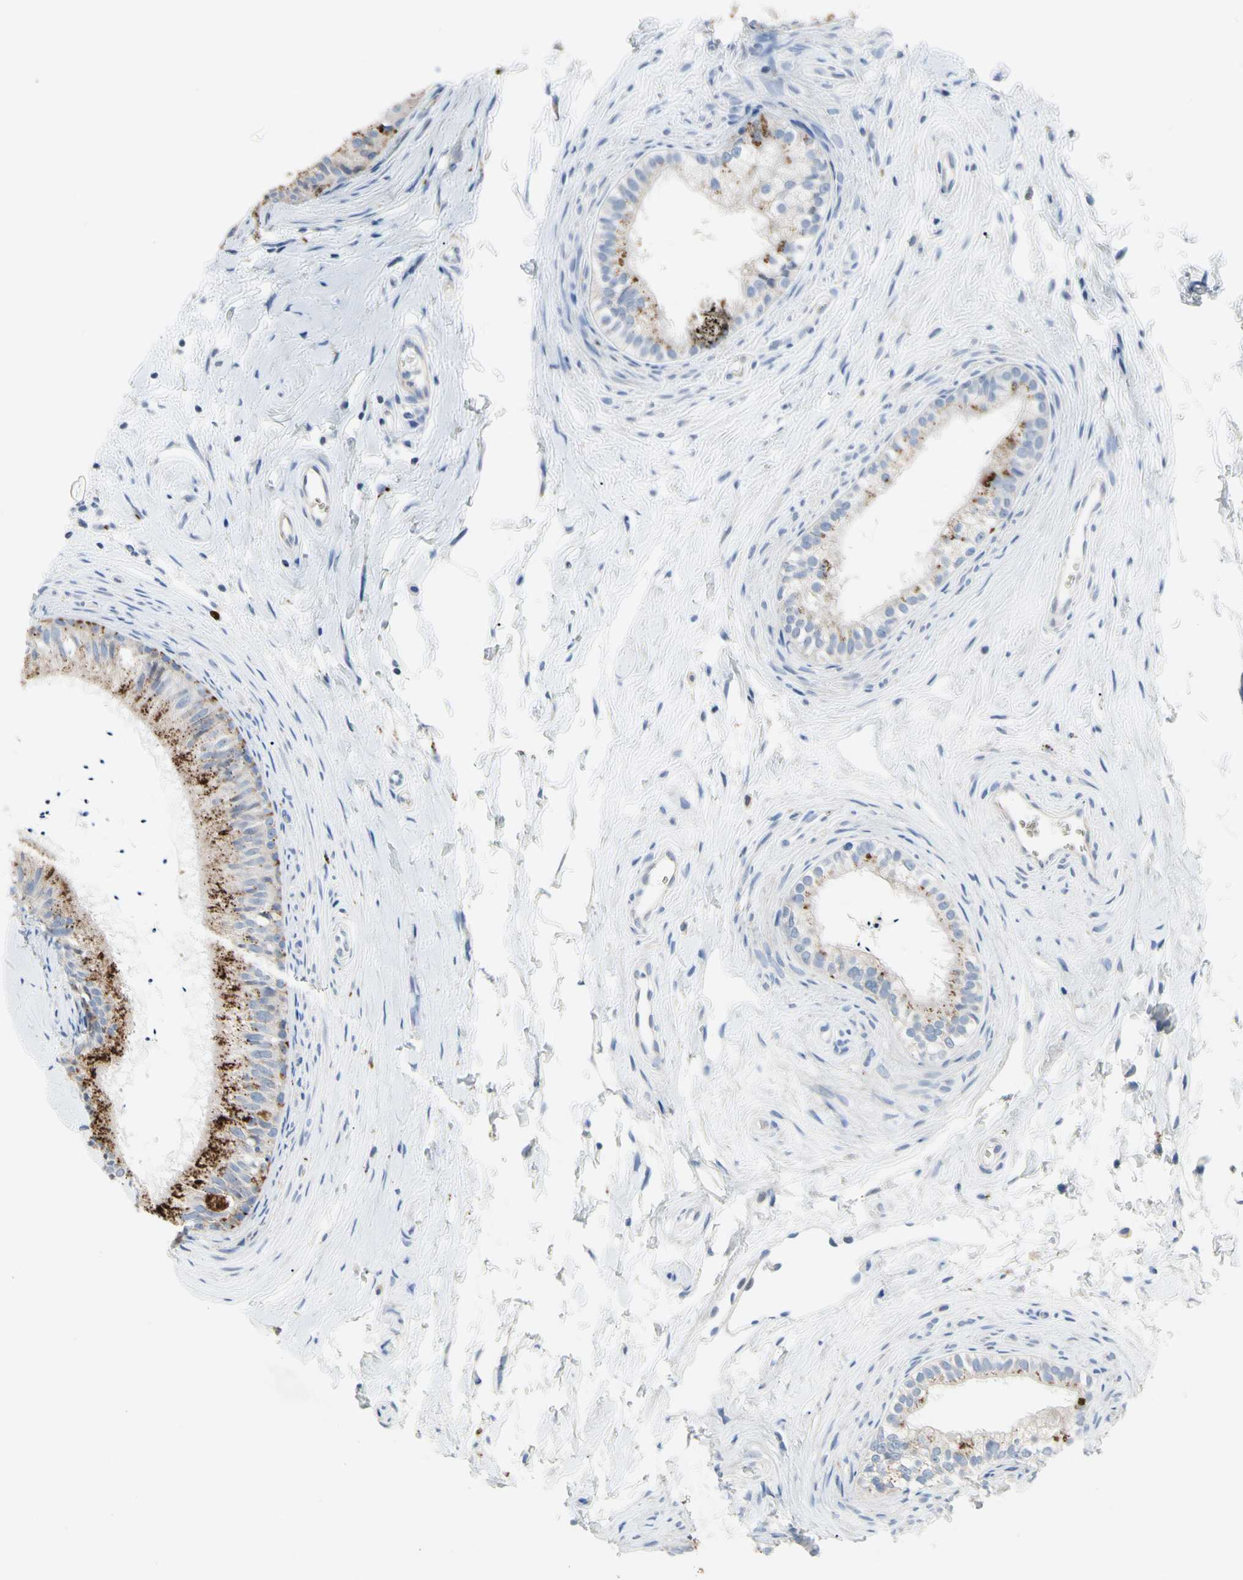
{"staining": {"intensity": "strong", "quantity": "25%-75%", "location": "cytoplasmic/membranous"}, "tissue": "epididymis", "cell_type": "Glandular cells", "image_type": "normal", "snomed": [{"axis": "morphology", "description": "Normal tissue, NOS"}, {"axis": "topography", "description": "Epididymis"}], "caption": "Approximately 25%-75% of glandular cells in normal human epididymis demonstrate strong cytoplasmic/membranous protein staining as visualized by brown immunohistochemical staining.", "gene": "RETSAT", "patient": {"sex": "male", "age": 56}}